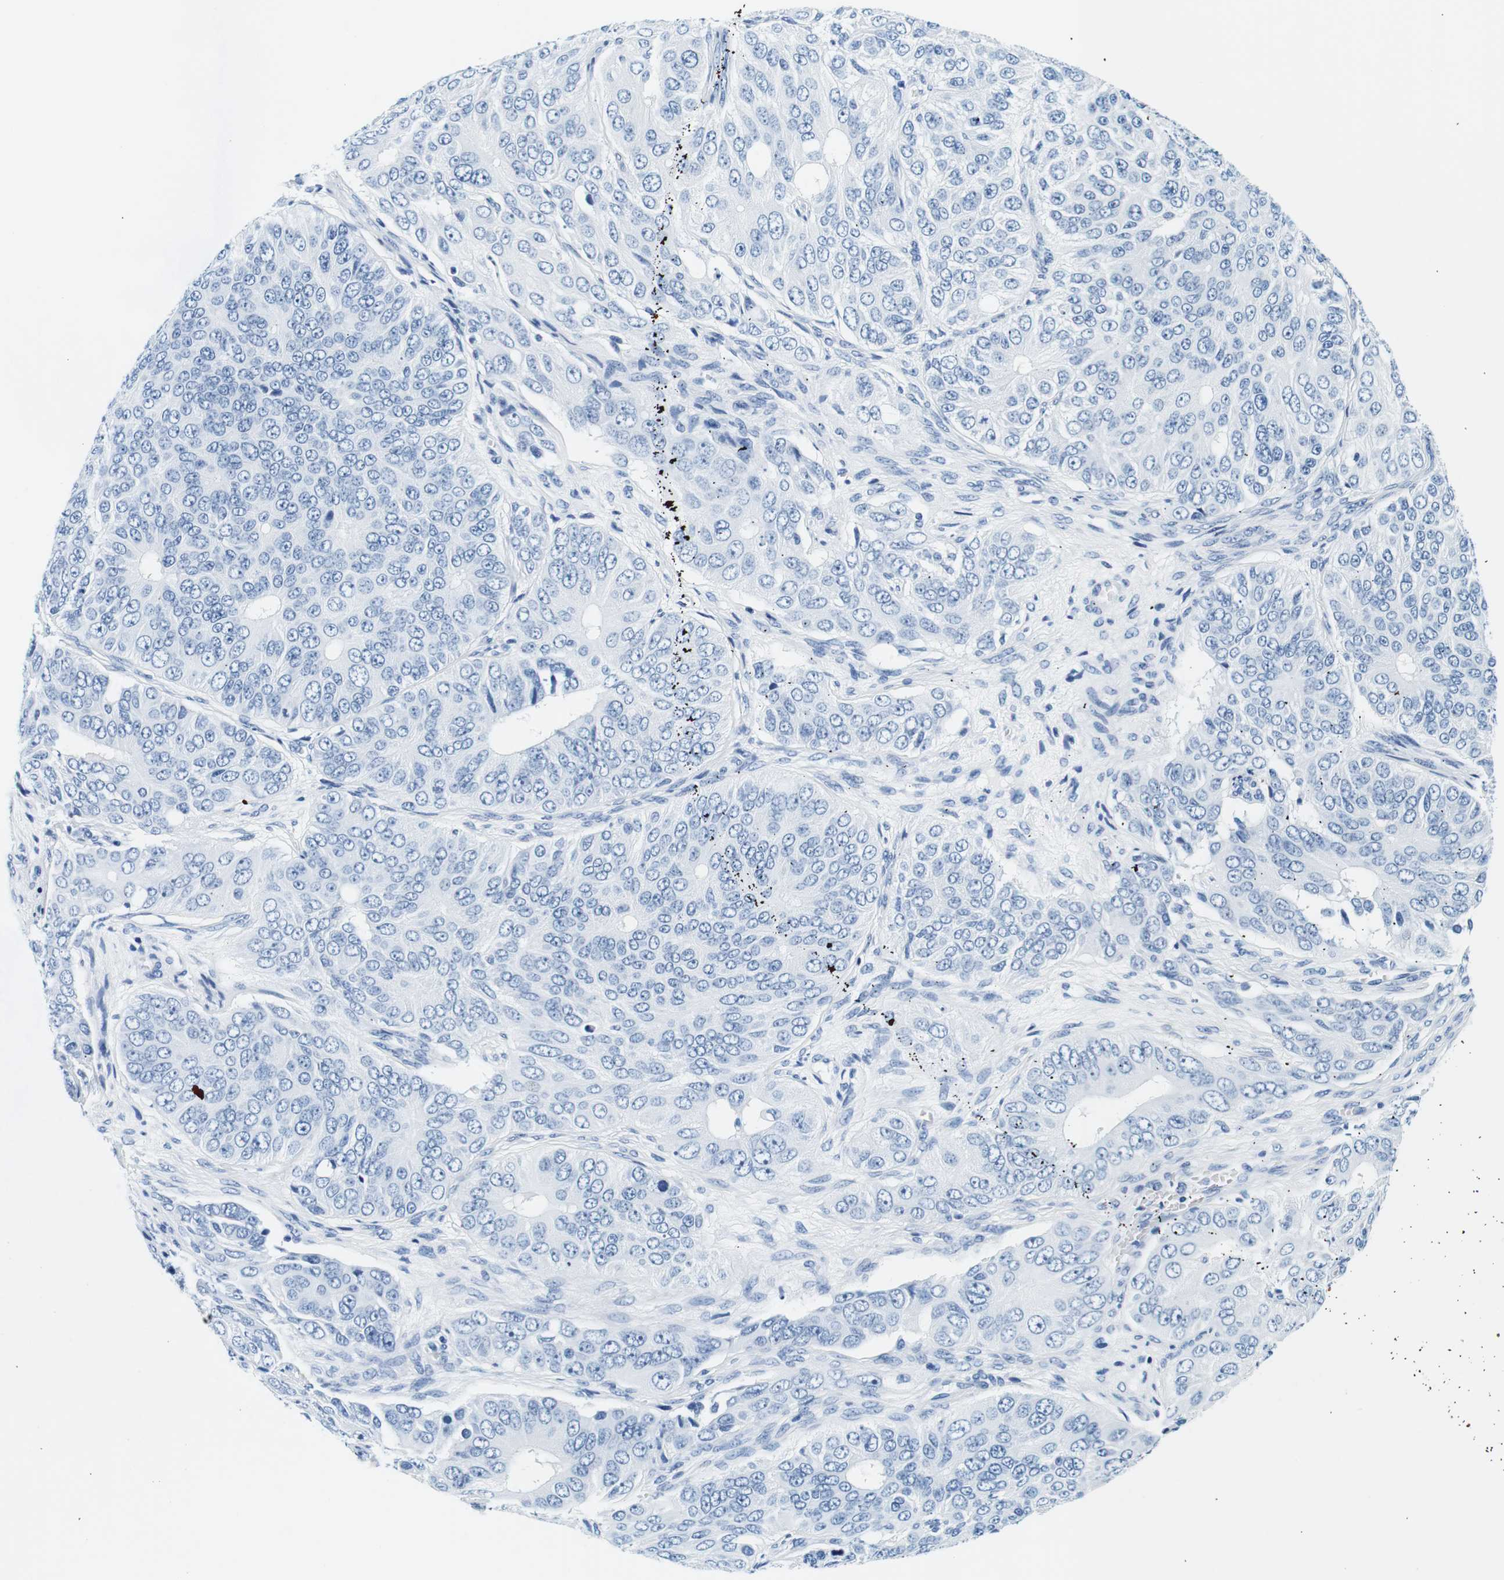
{"staining": {"intensity": "negative", "quantity": "none", "location": "none"}, "tissue": "ovarian cancer", "cell_type": "Tumor cells", "image_type": "cancer", "snomed": [{"axis": "morphology", "description": "Carcinoma, endometroid"}, {"axis": "topography", "description": "Ovary"}], "caption": "Protein analysis of ovarian cancer exhibits no significant expression in tumor cells.", "gene": "ELANE", "patient": {"sex": "female", "age": 51}}